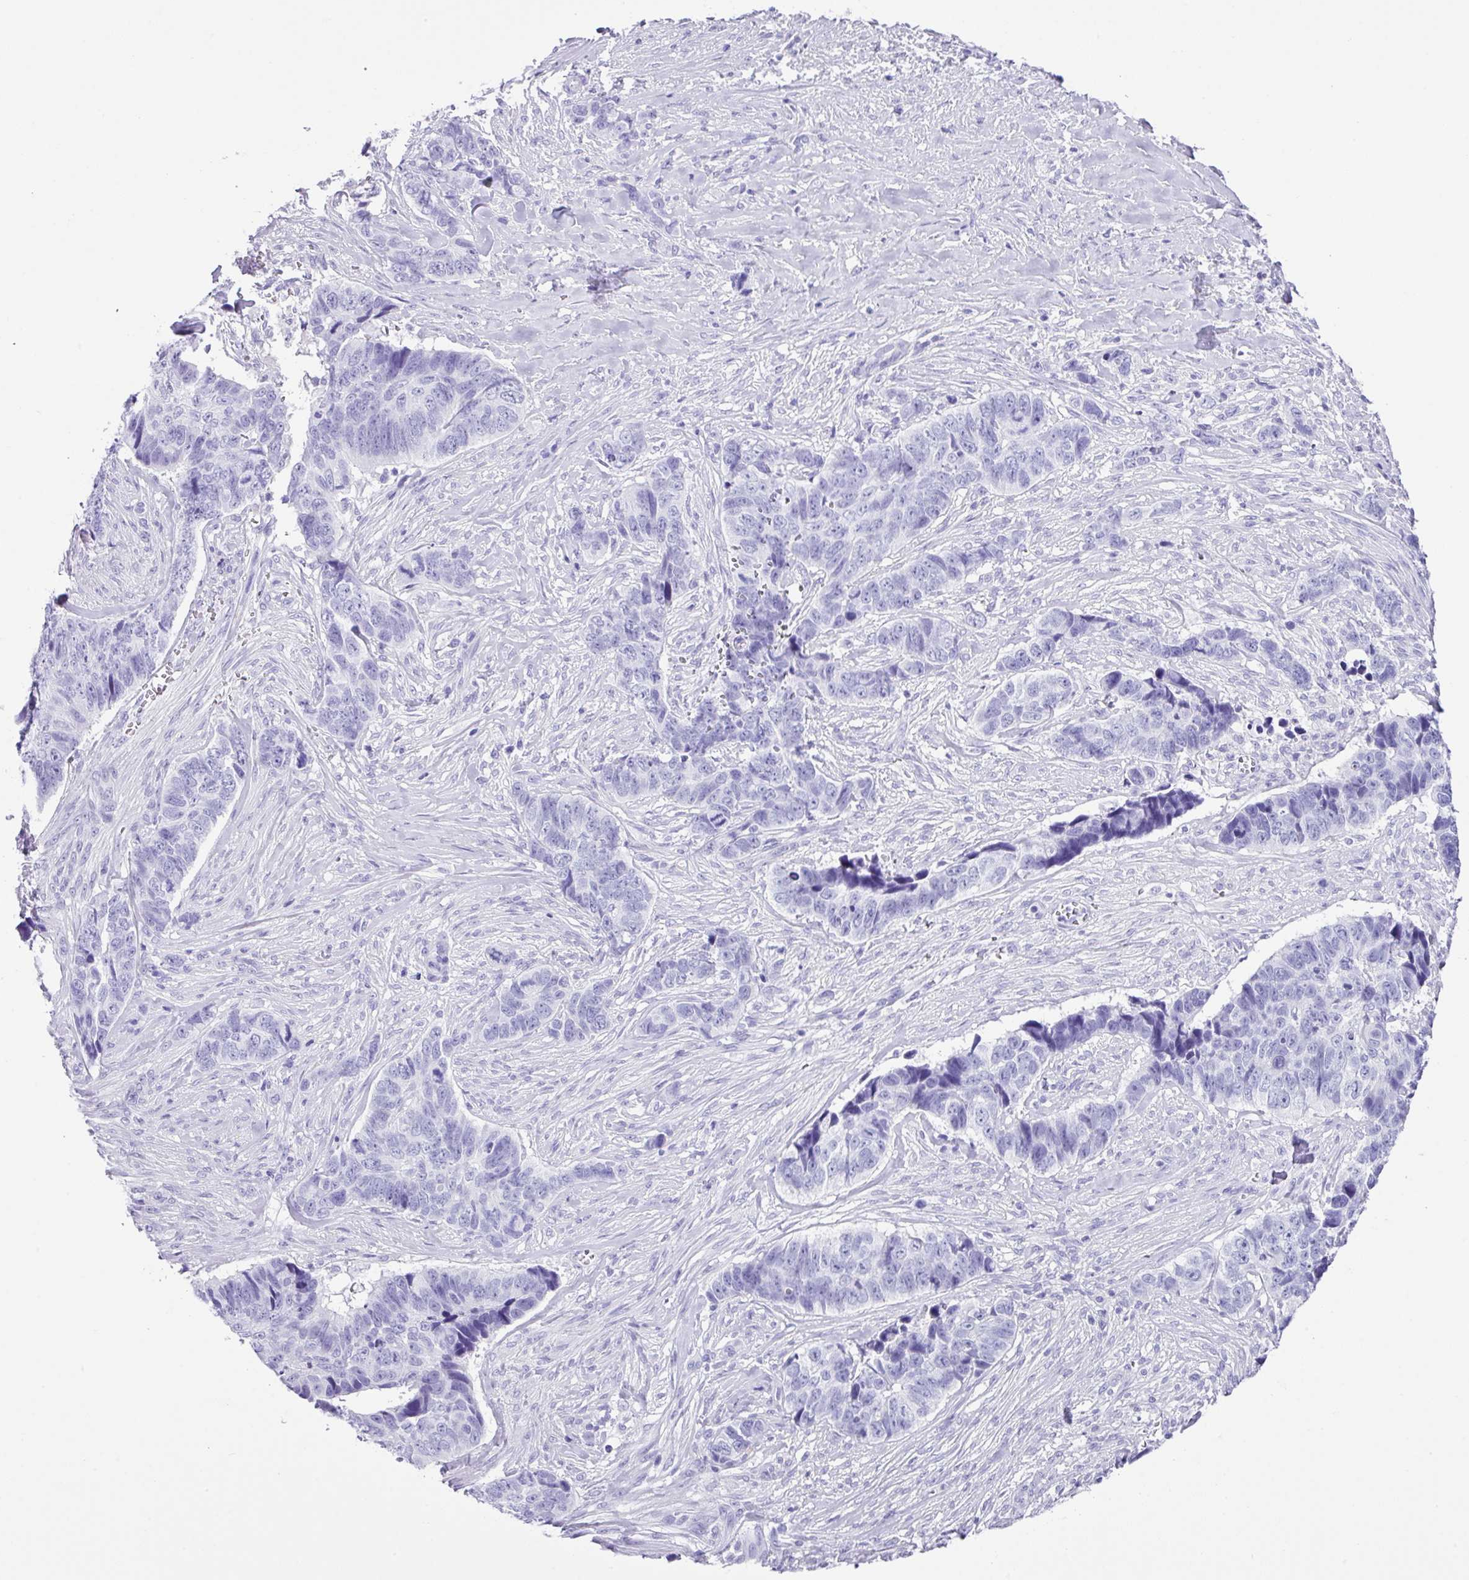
{"staining": {"intensity": "negative", "quantity": "none", "location": "none"}, "tissue": "skin cancer", "cell_type": "Tumor cells", "image_type": "cancer", "snomed": [{"axis": "morphology", "description": "Basal cell carcinoma"}, {"axis": "topography", "description": "Skin"}], "caption": "DAB immunohistochemical staining of human skin cancer (basal cell carcinoma) demonstrates no significant expression in tumor cells. (DAB (3,3'-diaminobenzidine) immunohistochemistry visualized using brightfield microscopy, high magnification).", "gene": "ZG16", "patient": {"sex": "female", "age": 82}}